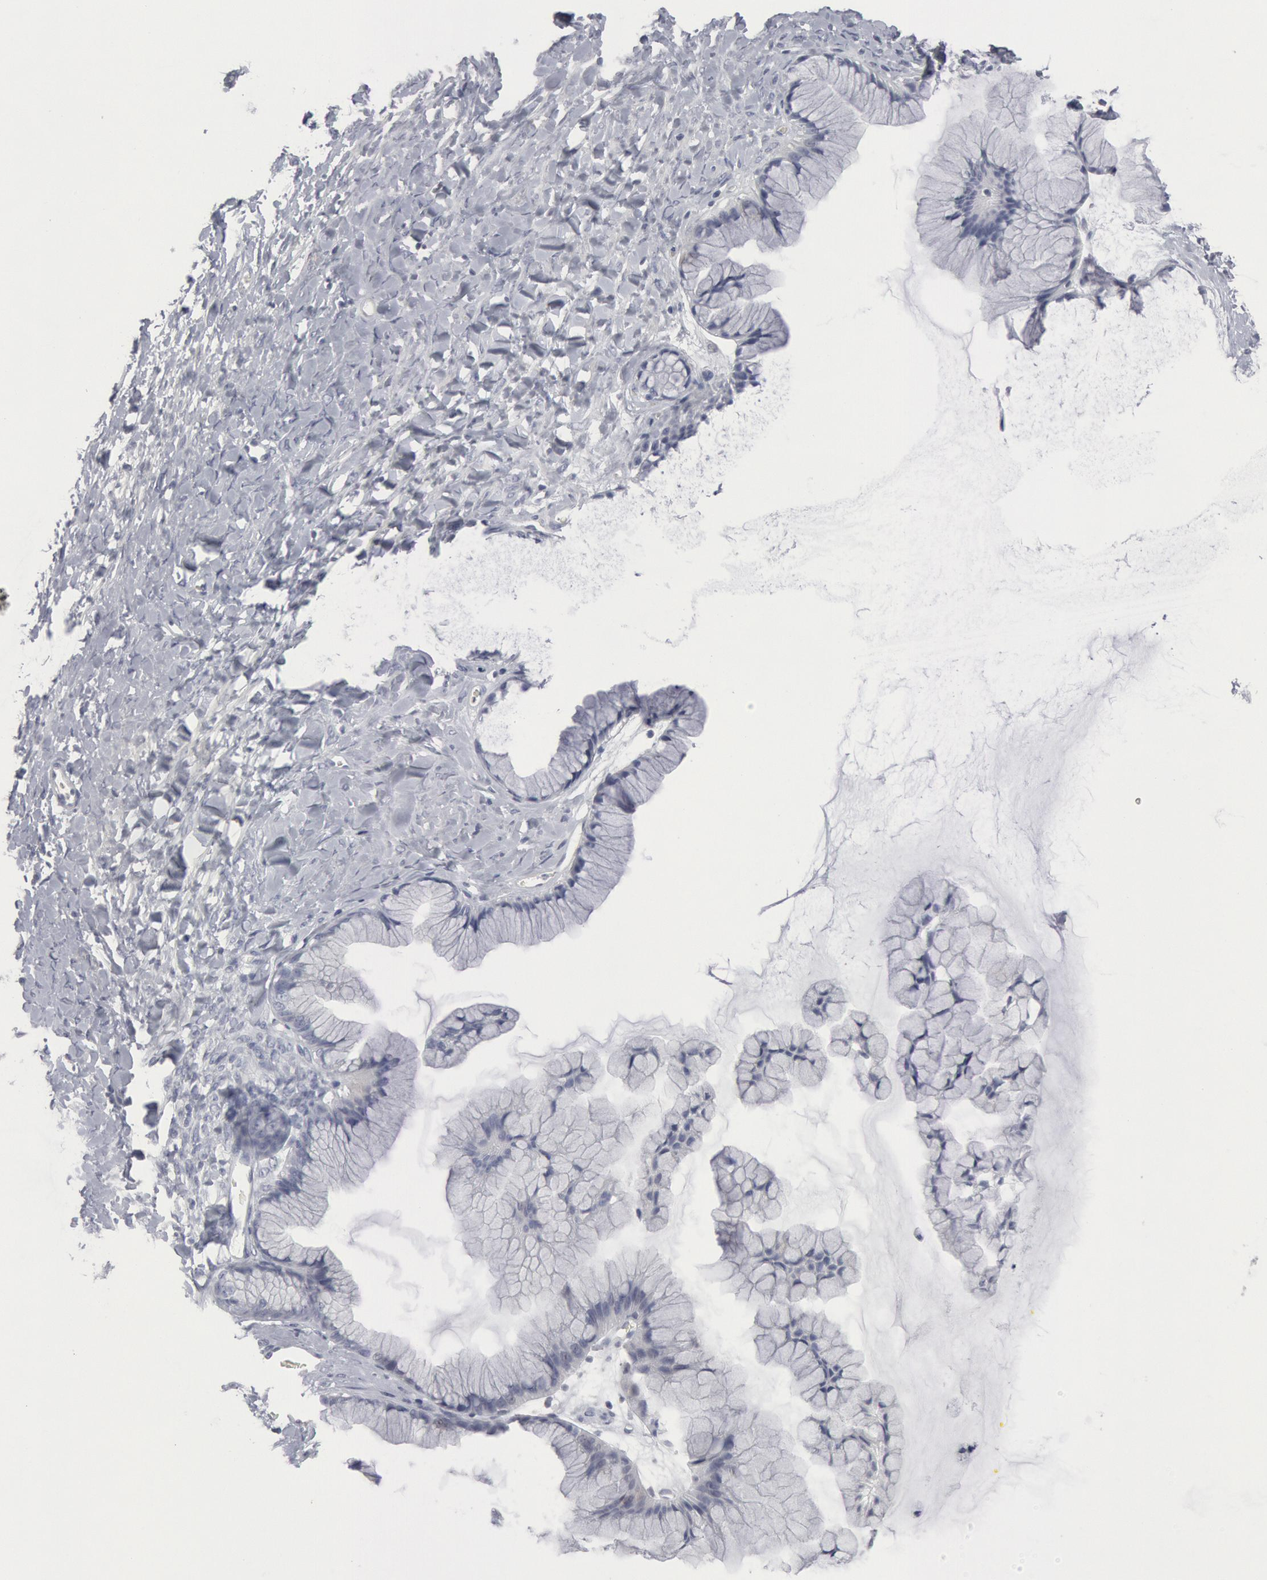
{"staining": {"intensity": "negative", "quantity": "none", "location": "none"}, "tissue": "ovarian cancer", "cell_type": "Tumor cells", "image_type": "cancer", "snomed": [{"axis": "morphology", "description": "Cystadenocarcinoma, mucinous, NOS"}, {"axis": "topography", "description": "Ovary"}], "caption": "The IHC image has no significant staining in tumor cells of ovarian cancer (mucinous cystadenocarcinoma) tissue. (Brightfield microscopy of DAB (3,3'-diaminobenzidine) immunohistochemistry (IHC) at high magnification).", "gene": "DMC1", "patient": {"sex": "female", "age": 41}}